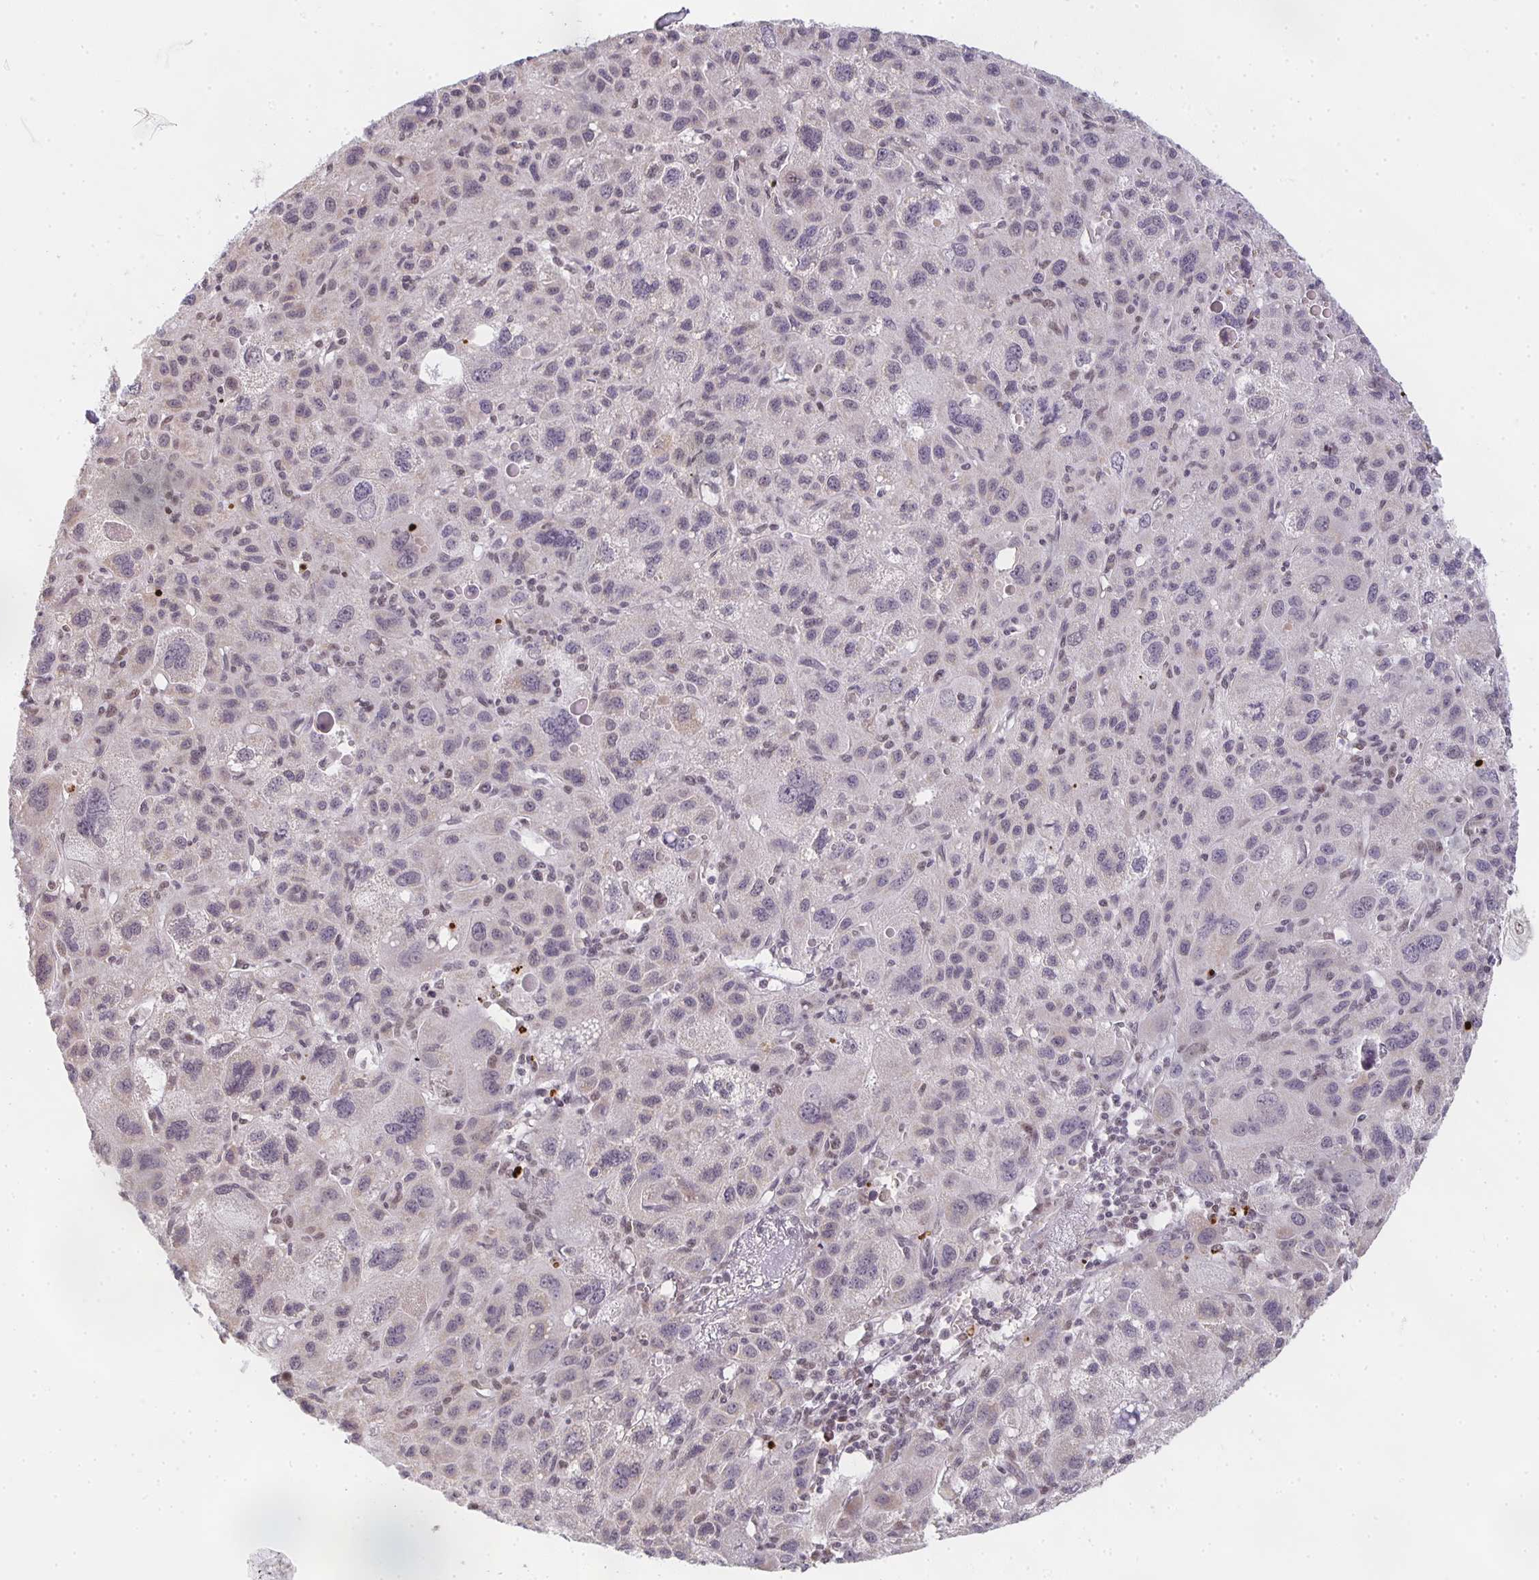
{"staining": {"intensity": "negative", "quantity": "none", "location": "none"}, "tissue": "liver cancer", "cell_type": "Tumor cells", "image_type": "cancer", "snomed": [{"axis": "morphology", "description": "Carcinoma, Hepatocellular, NOS"}, {"axis": "topography", "description": "Liver"}], "caption": "The immunohistochemistry image has no significant positivity in tumor cells of liver cancer (hepatocellular carcinoma) tissue.", "gene": "SMARCA2", "patient": {"sex": "female", "age": 77}}